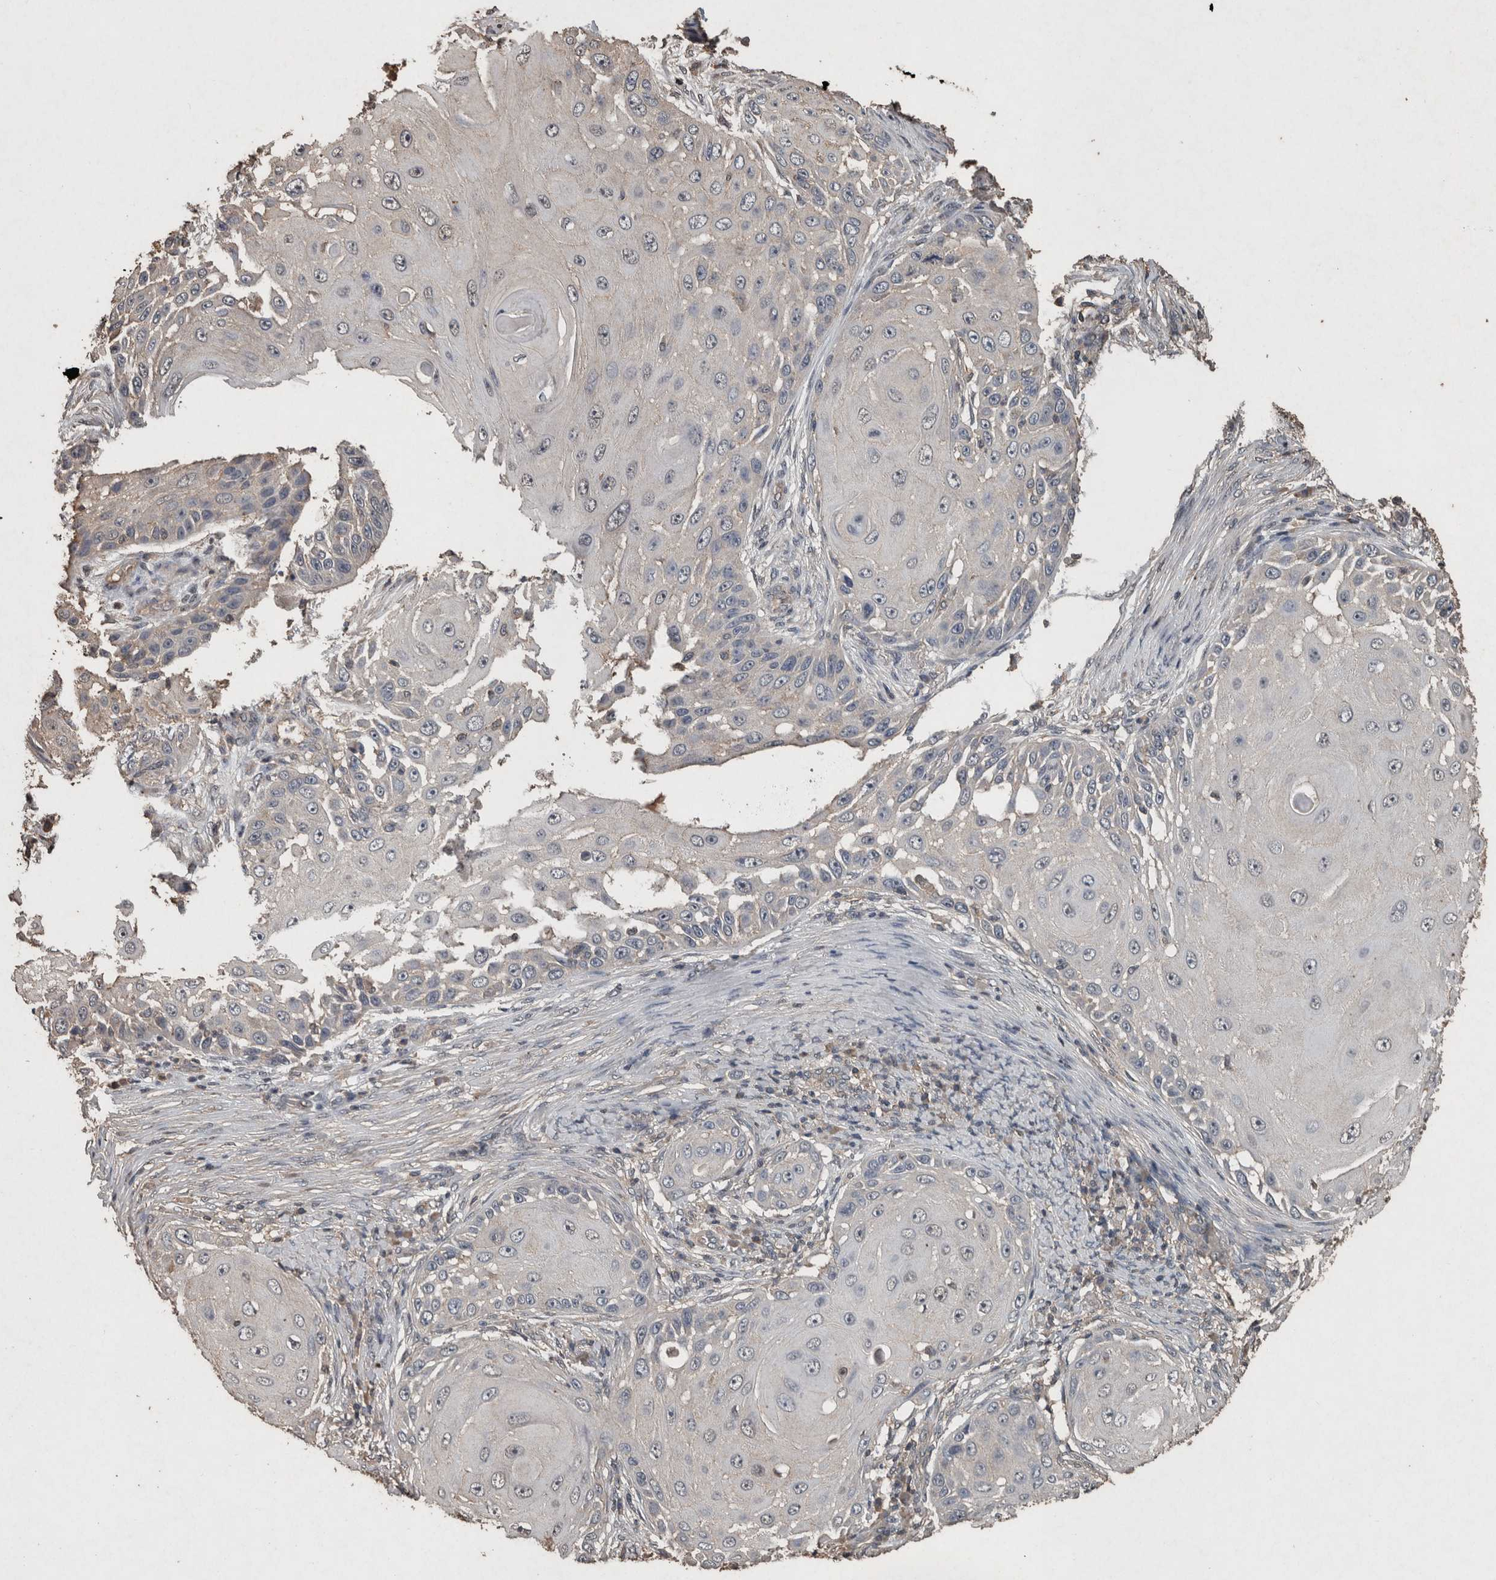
{"staining": {"intensity": "negative", "quantity": "none", "location": "none"}, "tissue": "skin cancer", "cell_type": "Tumor cells", "image_type": "cancer", "snomed": [{"axis": "morphology", "description": "Squamous cell carcinoma, NOS"}, {"axis": "topography", "description": "Skin"}], "caption": "Protein analysis of skin cancer demonstrates no significant staining in tumor cells.", "gene": "FGFRL1", "patient": {"sex": "female", "age": 44}}